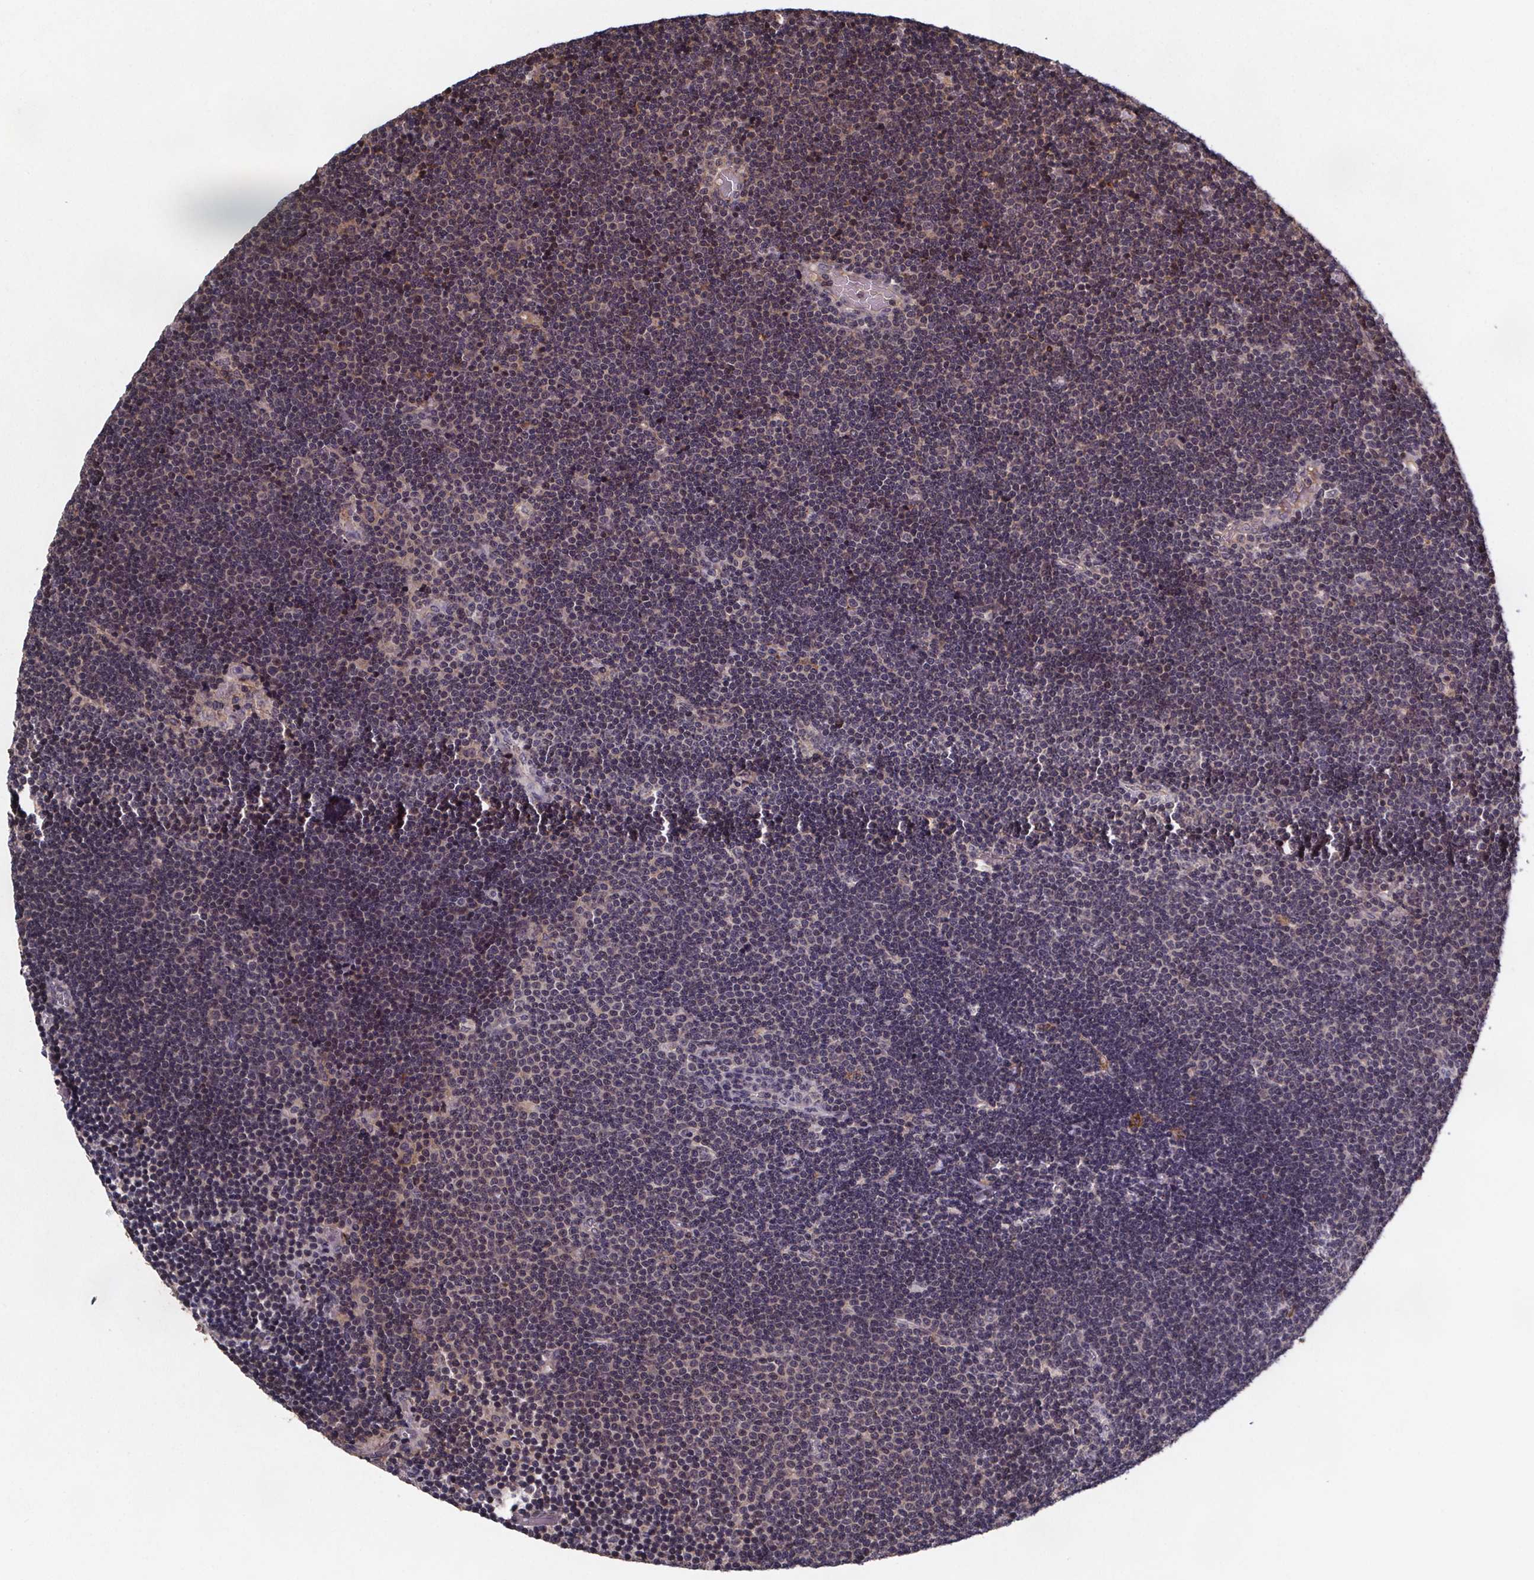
{"staining": {"intensity": "weak", "quantity": "<25%", "location": "cytoplasmic/membranous"}, "tissue": "lymphoma", "cell_type": "Tumor cells", "image_type": "cancer", "snomed": [{"axis": "morphology", "description": "Malignant lymphoma, non-Hodgkin's type, Low grade"}, {"axis": "topography", "description": "Brain"}], "caption": "High power microscopy photomicrograph of an immunohistochemistry histopathology image of malignant lymphoma, non-Hodgkin's type (low-grade), revealing no significant positivity in tumor cells.", "gene": "FASTKD3", "patient": {"sex": "female", "age": 66}}